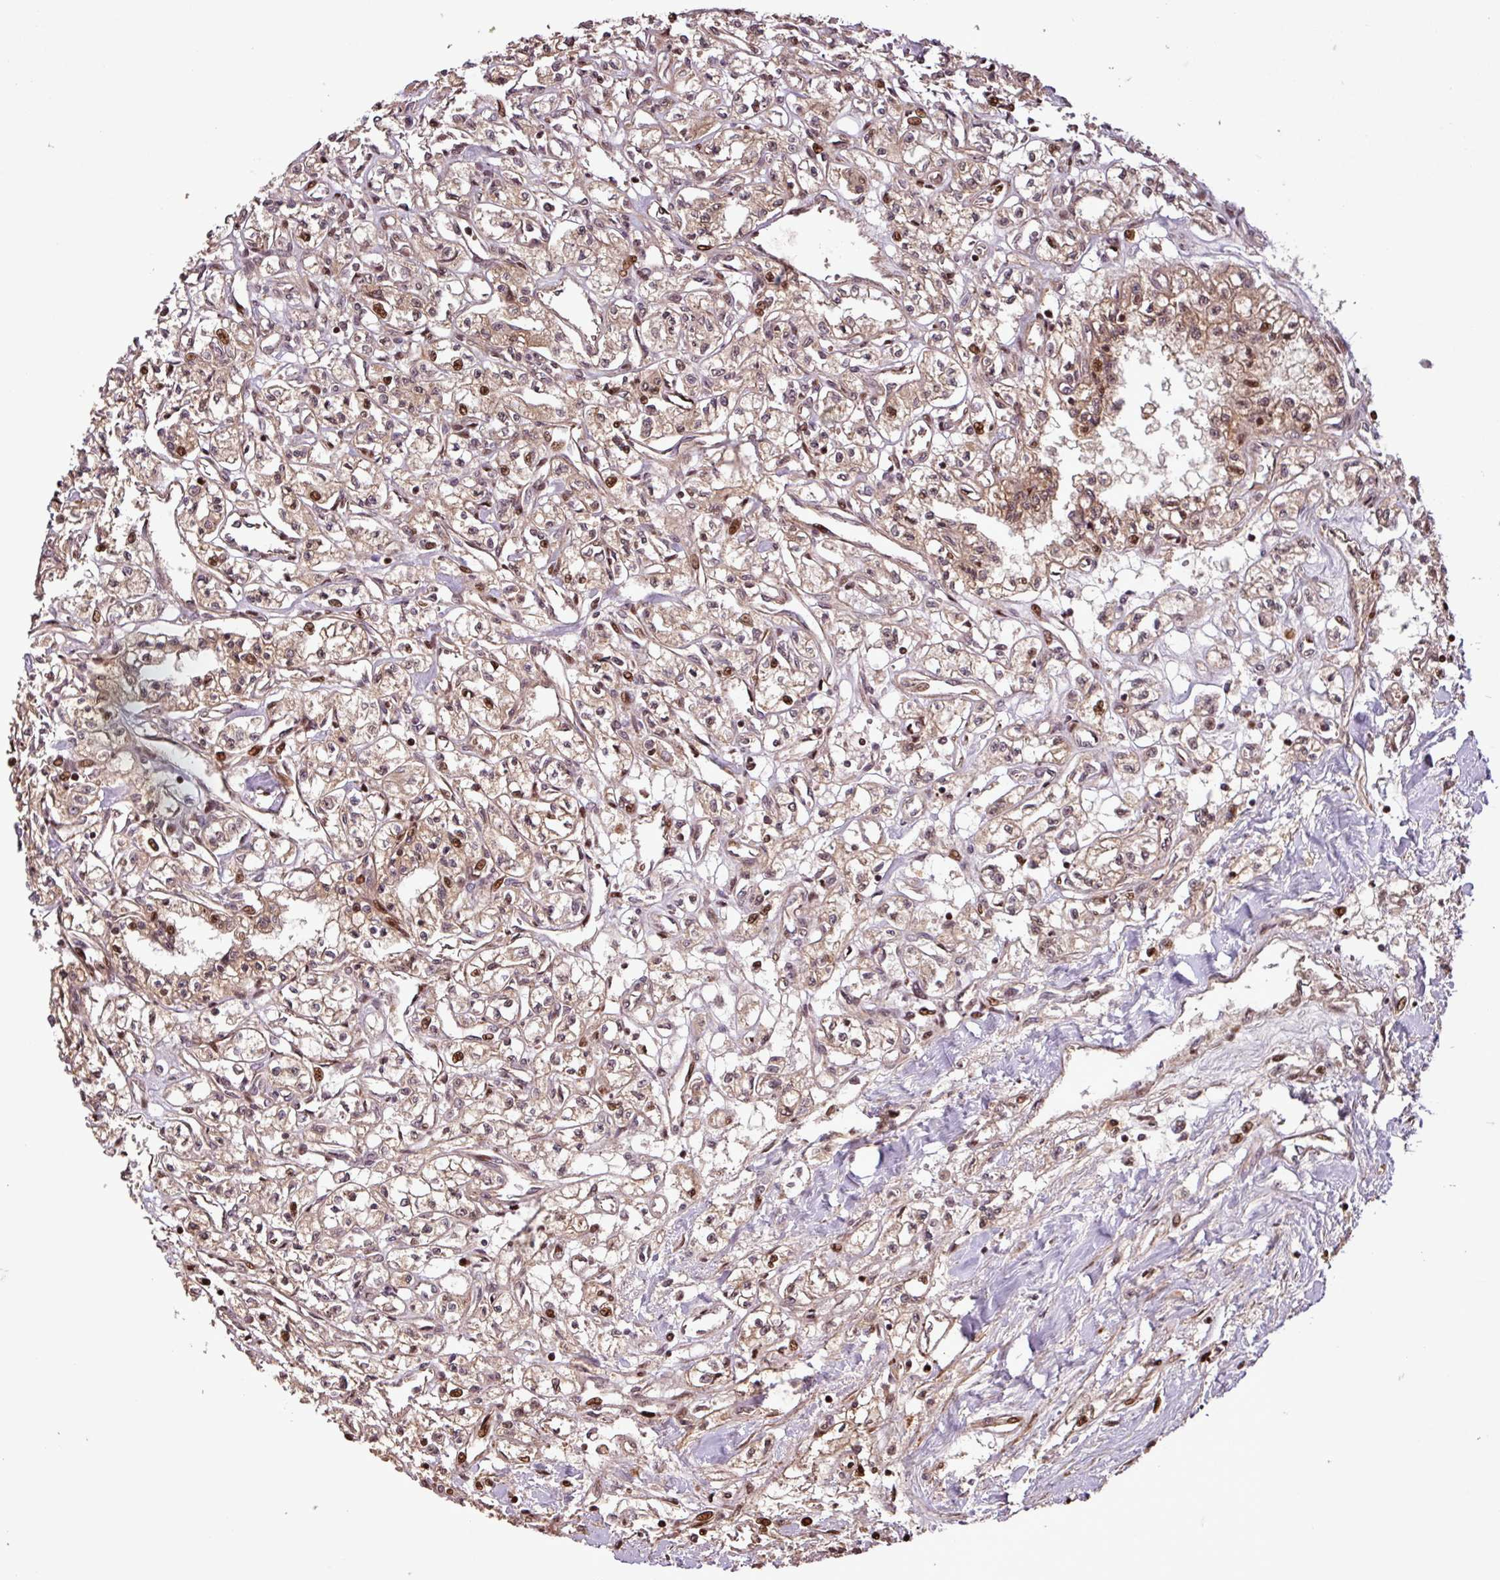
{"staining": {"intensity": "moderate", "quantity": "25%-75%", "location": "nuclear"}, "tissue": "renal cancer", "cell_type": "Tumor cells", "image_type": "cancer", "snomed": [{"axis": "morphology", "description": "Adenocarcinoma, NOS"}, {"axis": "topography", "description": "Kidney"}], "caption": "DAB immunohistochemical staining of renal adenocarcinoma shows moderate nuclear protein positivity in about 25%-75% of tumor cells.", "gene": "SLC22A24", "patient": {"sex": "male", "age": 56}}